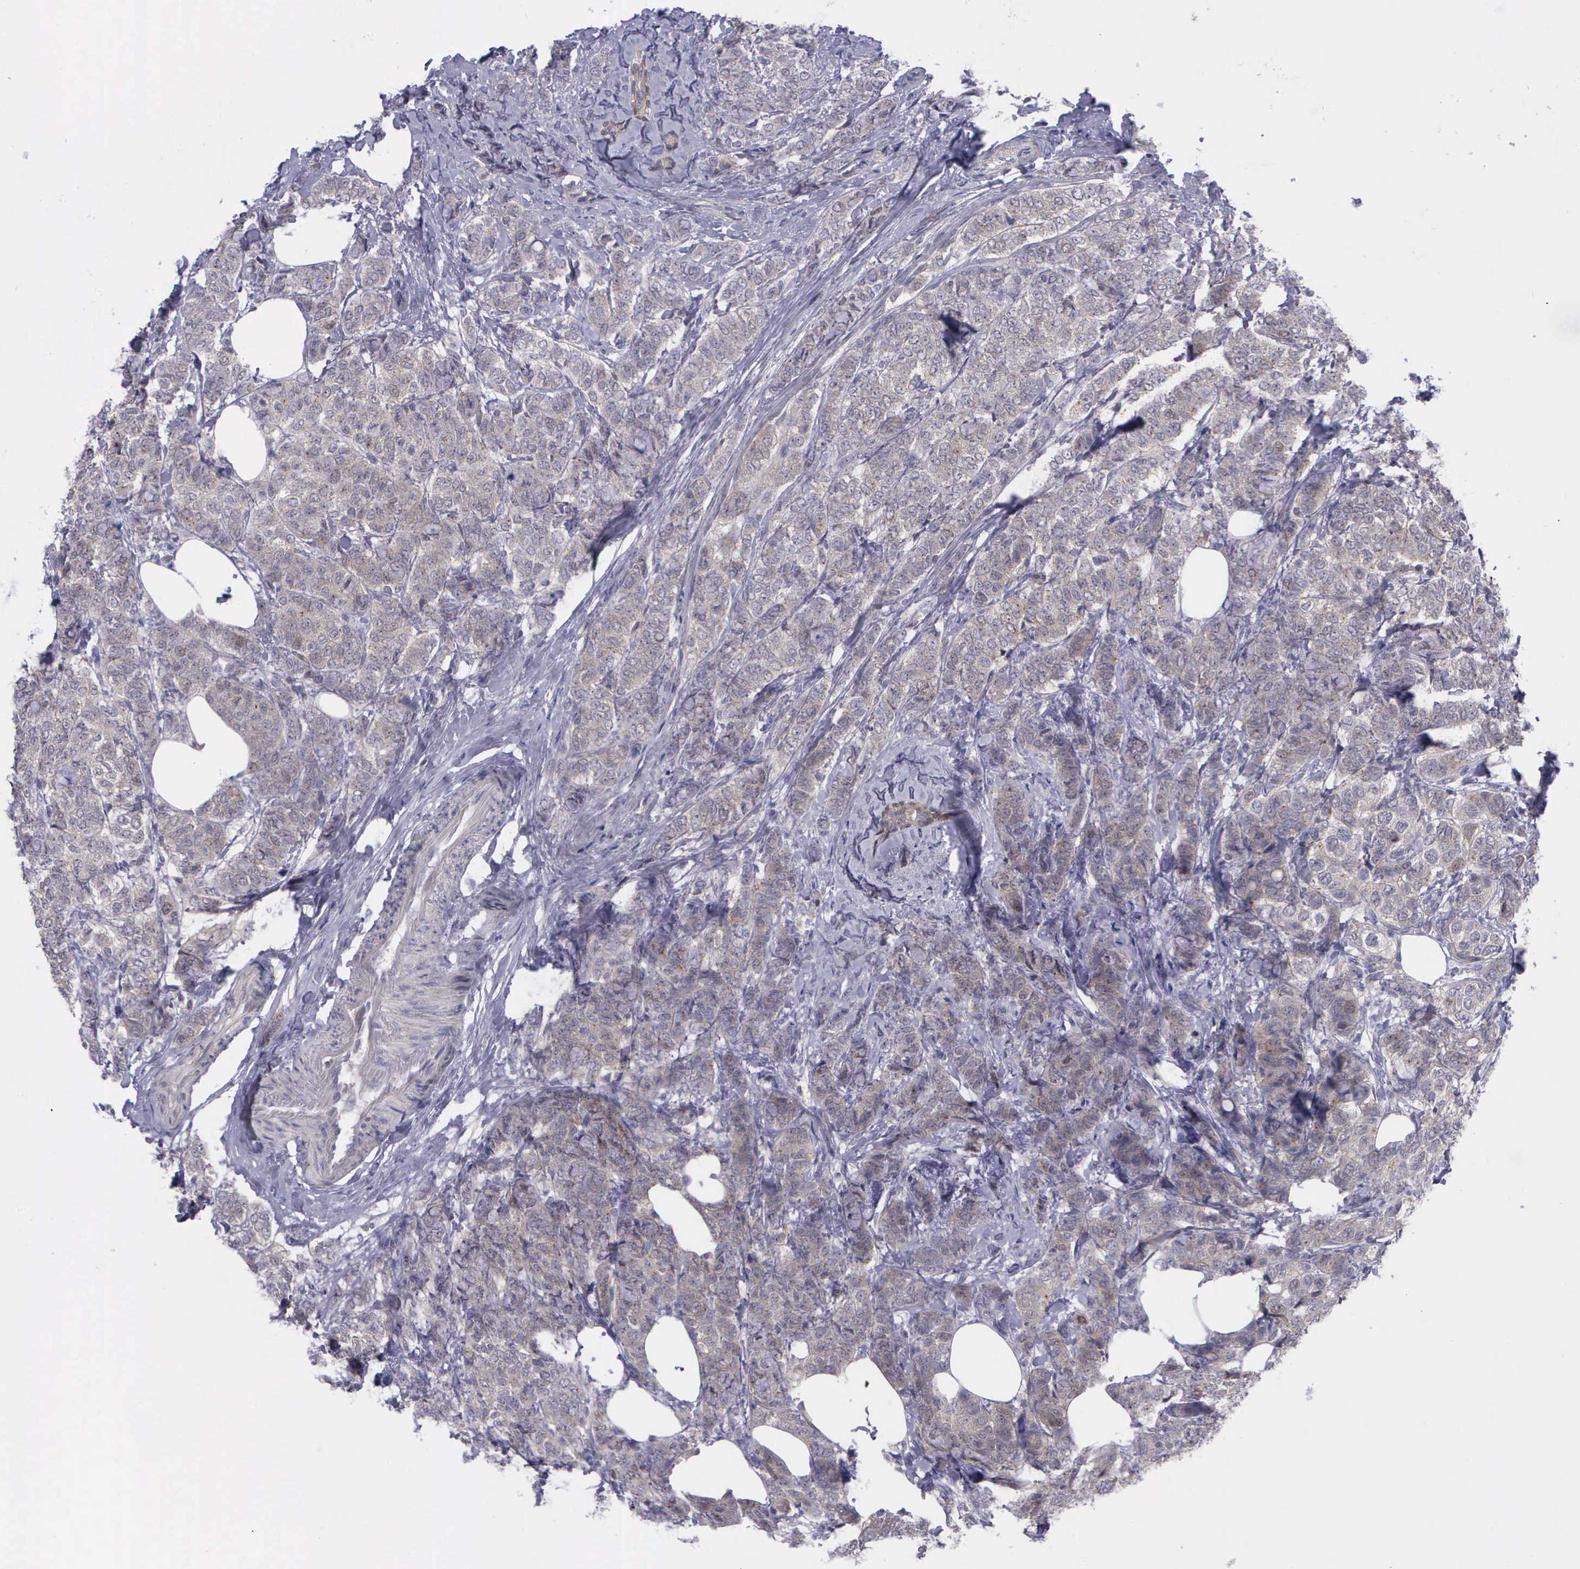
{"staining": {"intensity": "negative", "quantity": "none", "location": "none"}, "tissue": "breast cancer", "cell_type": "Tumor cells", "image_type": "cancer", "snomed": [{"axis": "morphology", "description": "Lobular carcinoma"}, {"axis": "topography", "description": "Breast"}], "caption": "High power microscopy histopathology image of an IHC image of breast lobular carcinoma, revealing no significant expression in tumor cells. (Brightfield microscopy of DAB (3,3'-diaminobenzidine) immunohistochemistry at high magnification).", "gene": "MICAL3", "patient": {"sex": "female", "age": 60}}